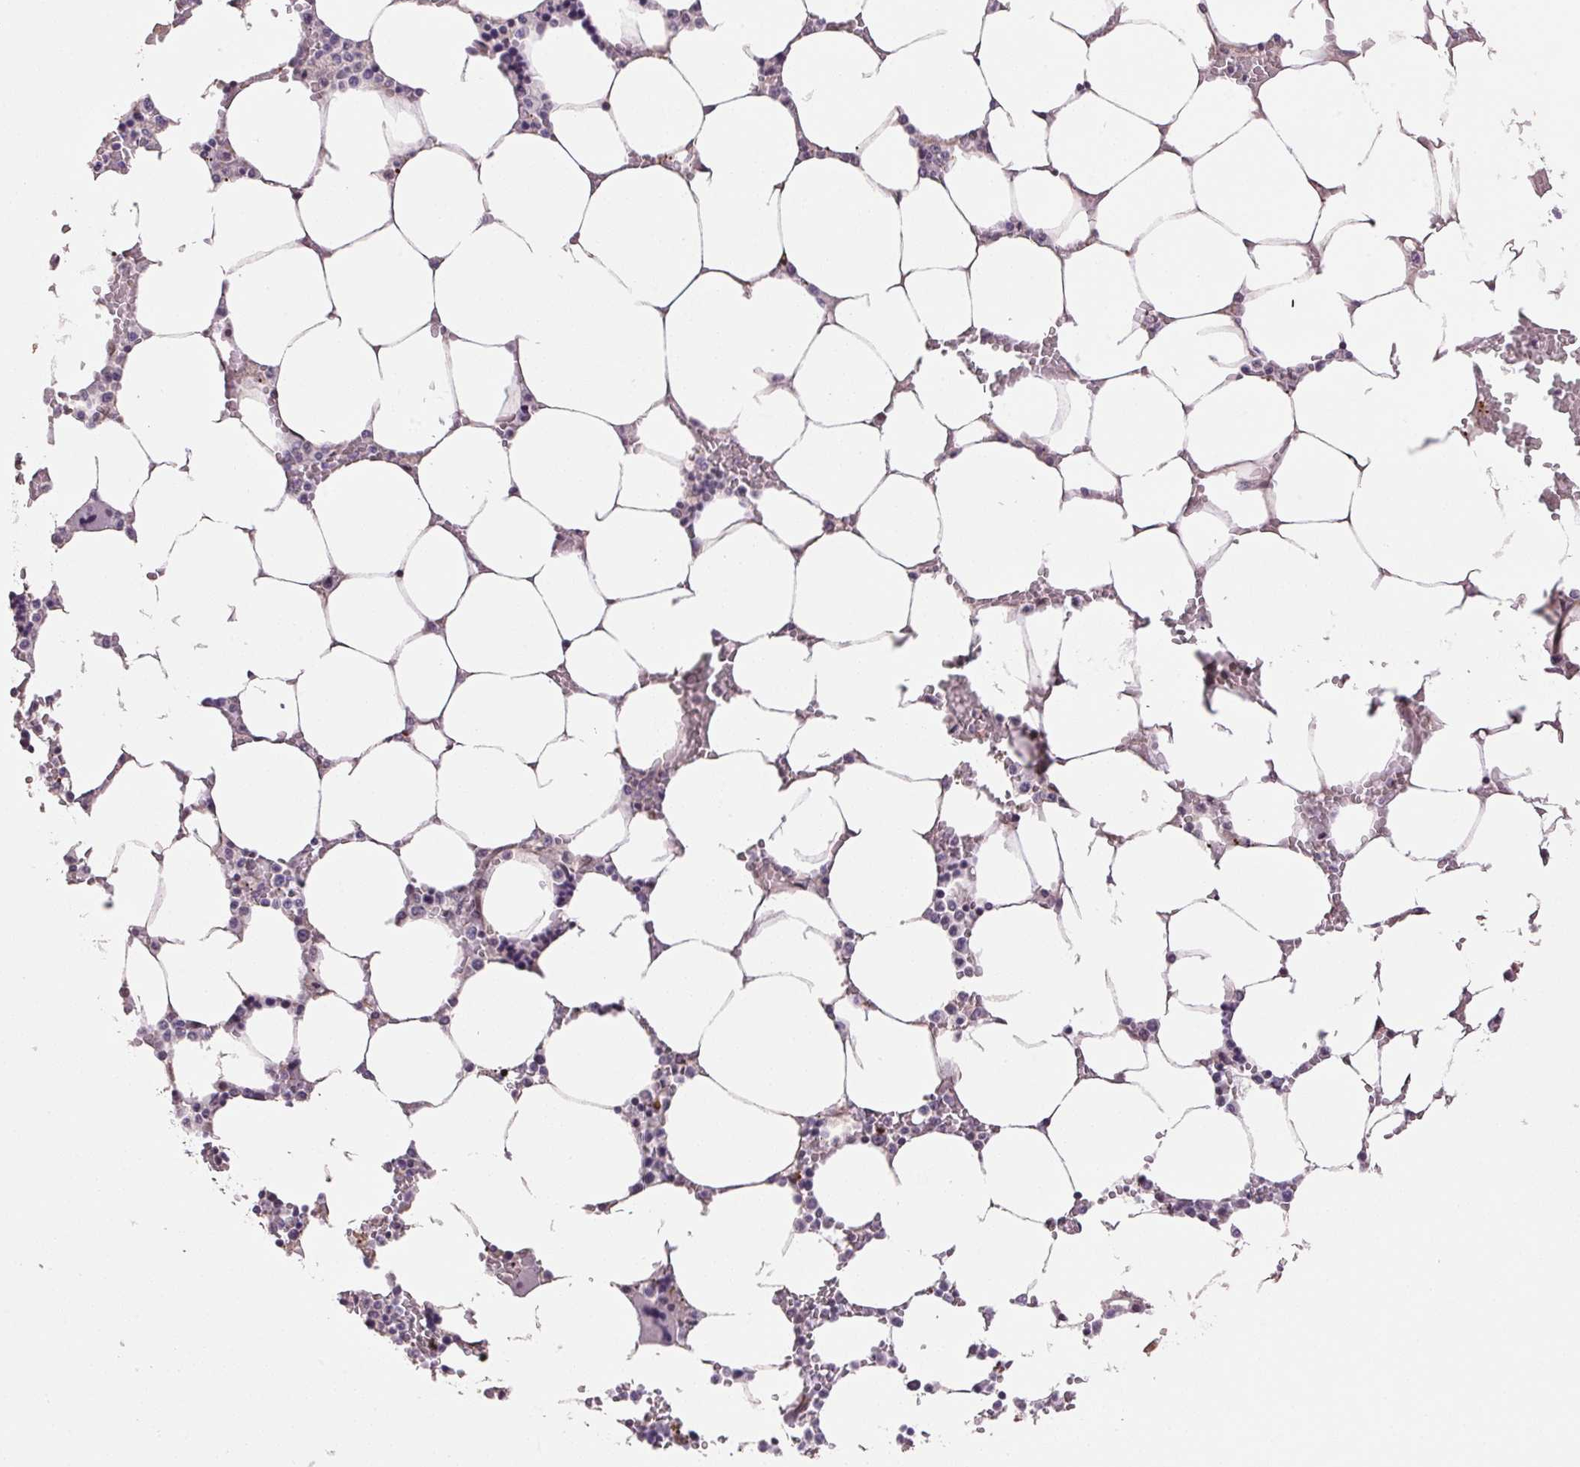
{"staining": {"intensity": "negative", "quantity": "none", "location": "none"}, "tissue": "bone marrow", "cell_type": "Hematopoietic cells", "image_type": "normal", "snomed": [{"axis": "morphology", "description": "Normal tissue, NOS"}, {"axis": "topography", "description": "Bone marrow"}], "caption": "An IHC micrograph of normal bone marrow is shown. There is no staining in hematopoietic cells of bone marrow.", "gene": "GYG2", "patient": {"sex": "male", "age": 64}}